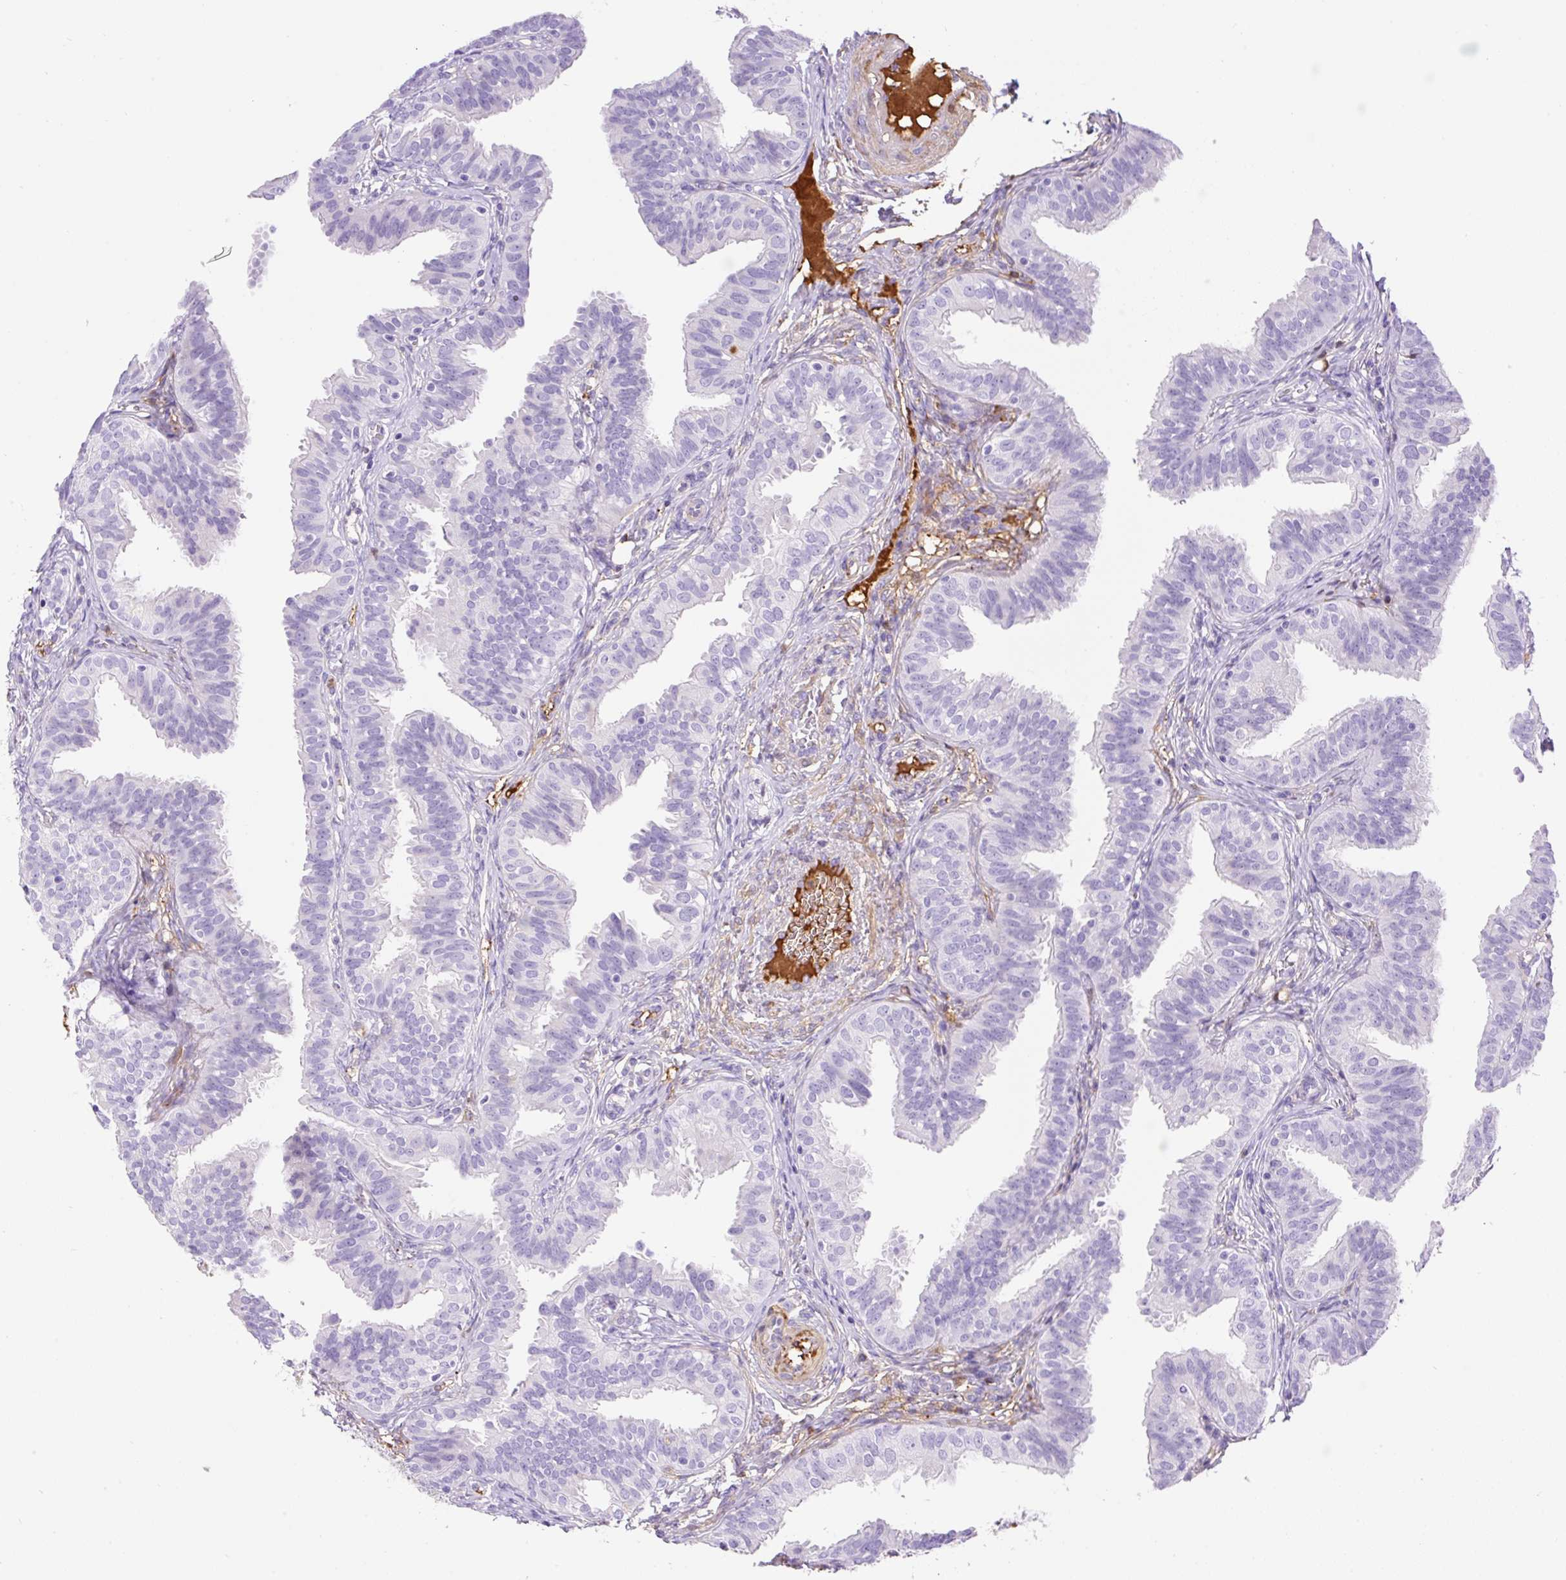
{"staining": {"intensity": "negative", "quantity": "none", "location": "none"}, "tissue": "fallopian tube", "cell_type": "Glandular cells", "image_type": "normal", "snomed": [{"axis": "morphology", "description": "Normal tissue, NOS"}, {"axis": "topography", "description": "Fallopian tube"}], "caption": "Glandular cells show no significant protein staining in benign fallopian tube.", "gene": "TDRD15", "patient": {"sex": "female", "age": 35}}